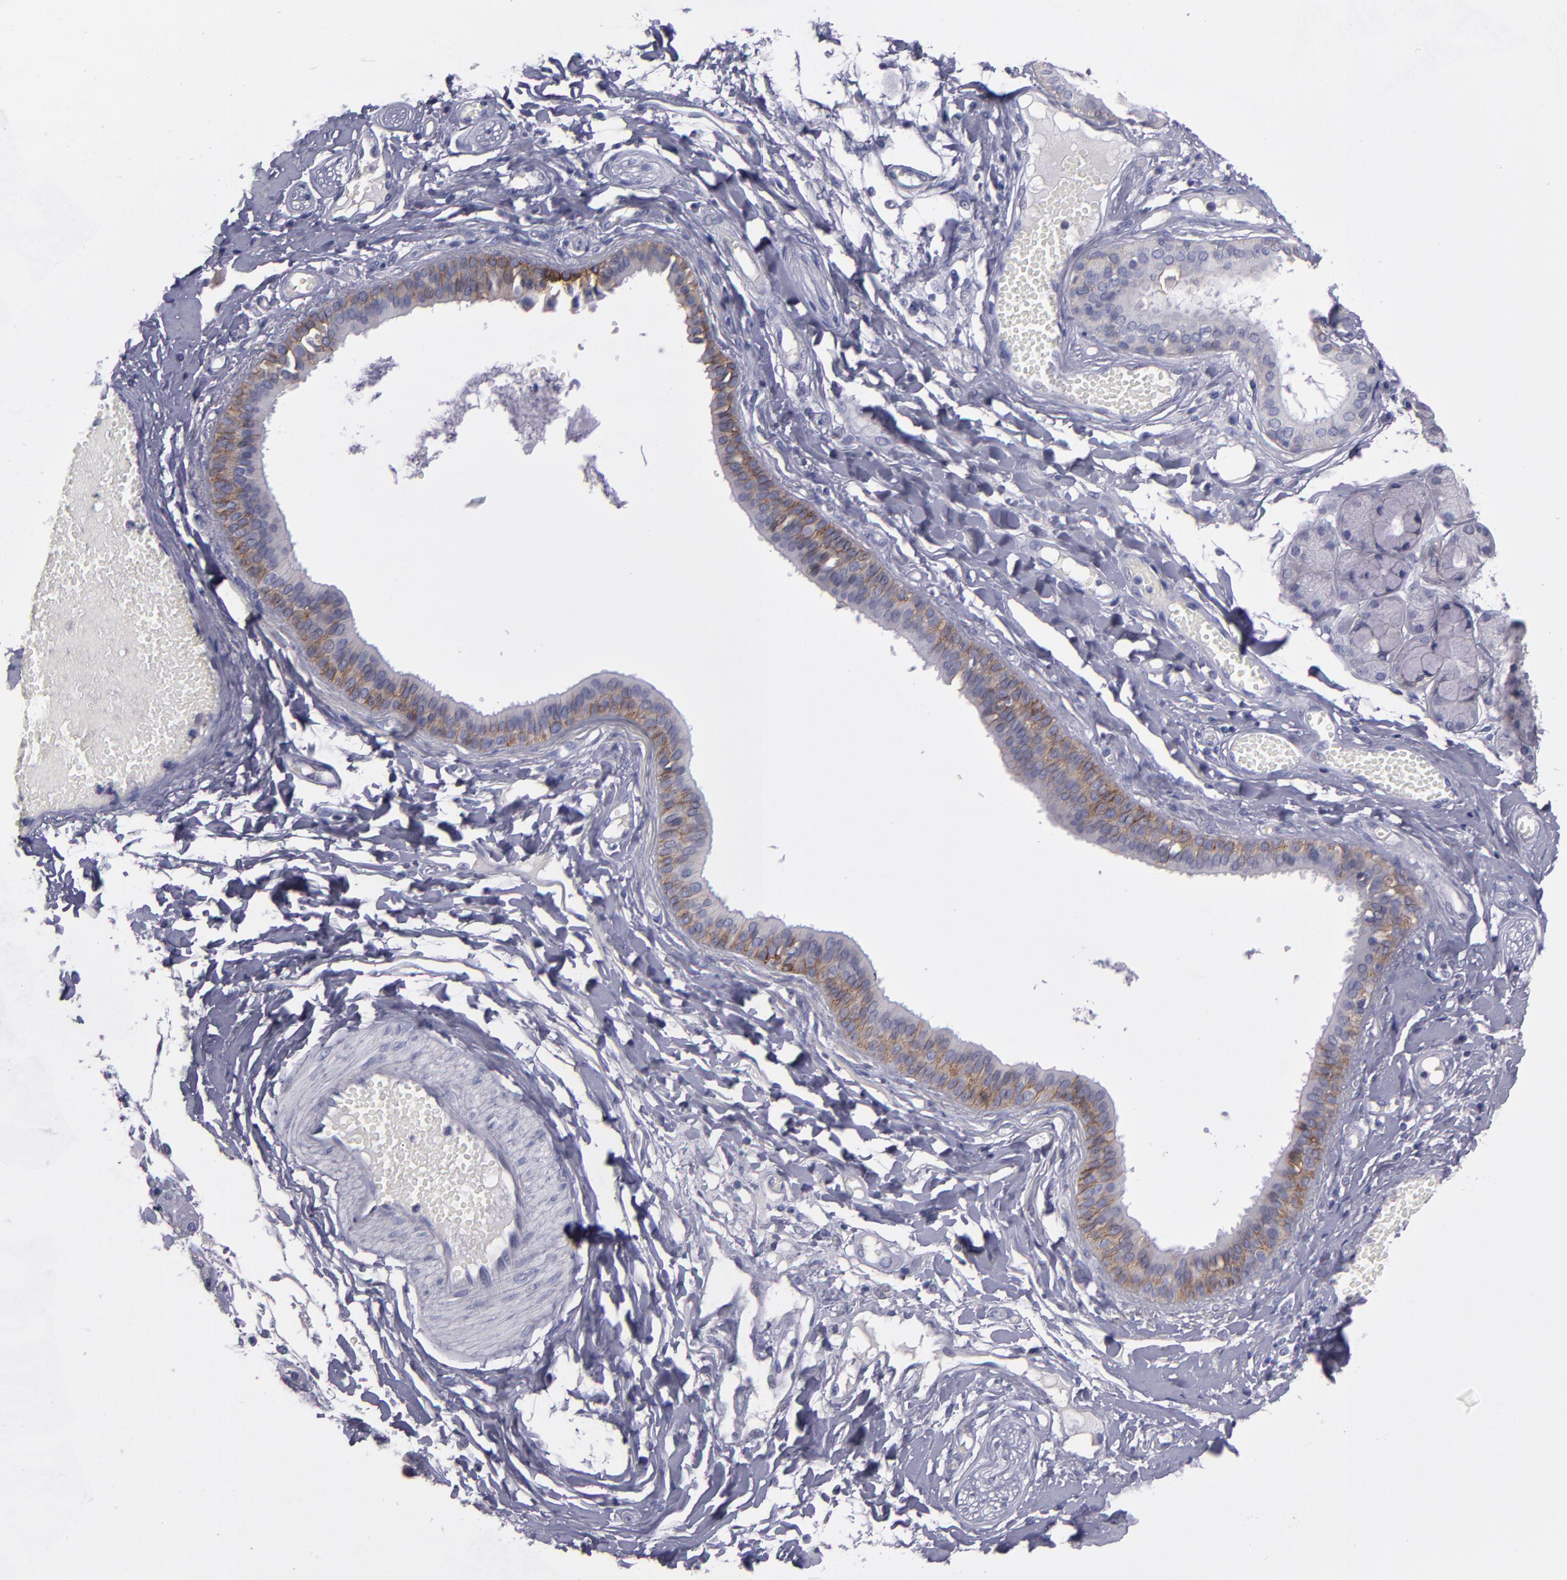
{"staining": {"intensity": "weak", "quantity": ">75%", "location": "cytoplasmic/membranous"}, "tissue": "salivary gland", "cell_type": "Glandular cells", "image_type": "normal", "snomed": [{"axis": "morphology", "description": "Normal tissue, NOS"}, {"axis": "topography", "description": "Skeletal muscle"}, {"axis": "topography", "description": "Oral tissue"}, {"axis": "topography", "description": "Salivary gland"}, {"axis": "topography", "description": "Peripheral nerve tissue"}], "caption": "Immunohistochemical staining of benign salivary gland demonstrates weak cytoplasmic/membranous protein positivity in about >75% of glandular cells.", "gene": "CDH3", "patient": {"sex": "male", "age": 54}}